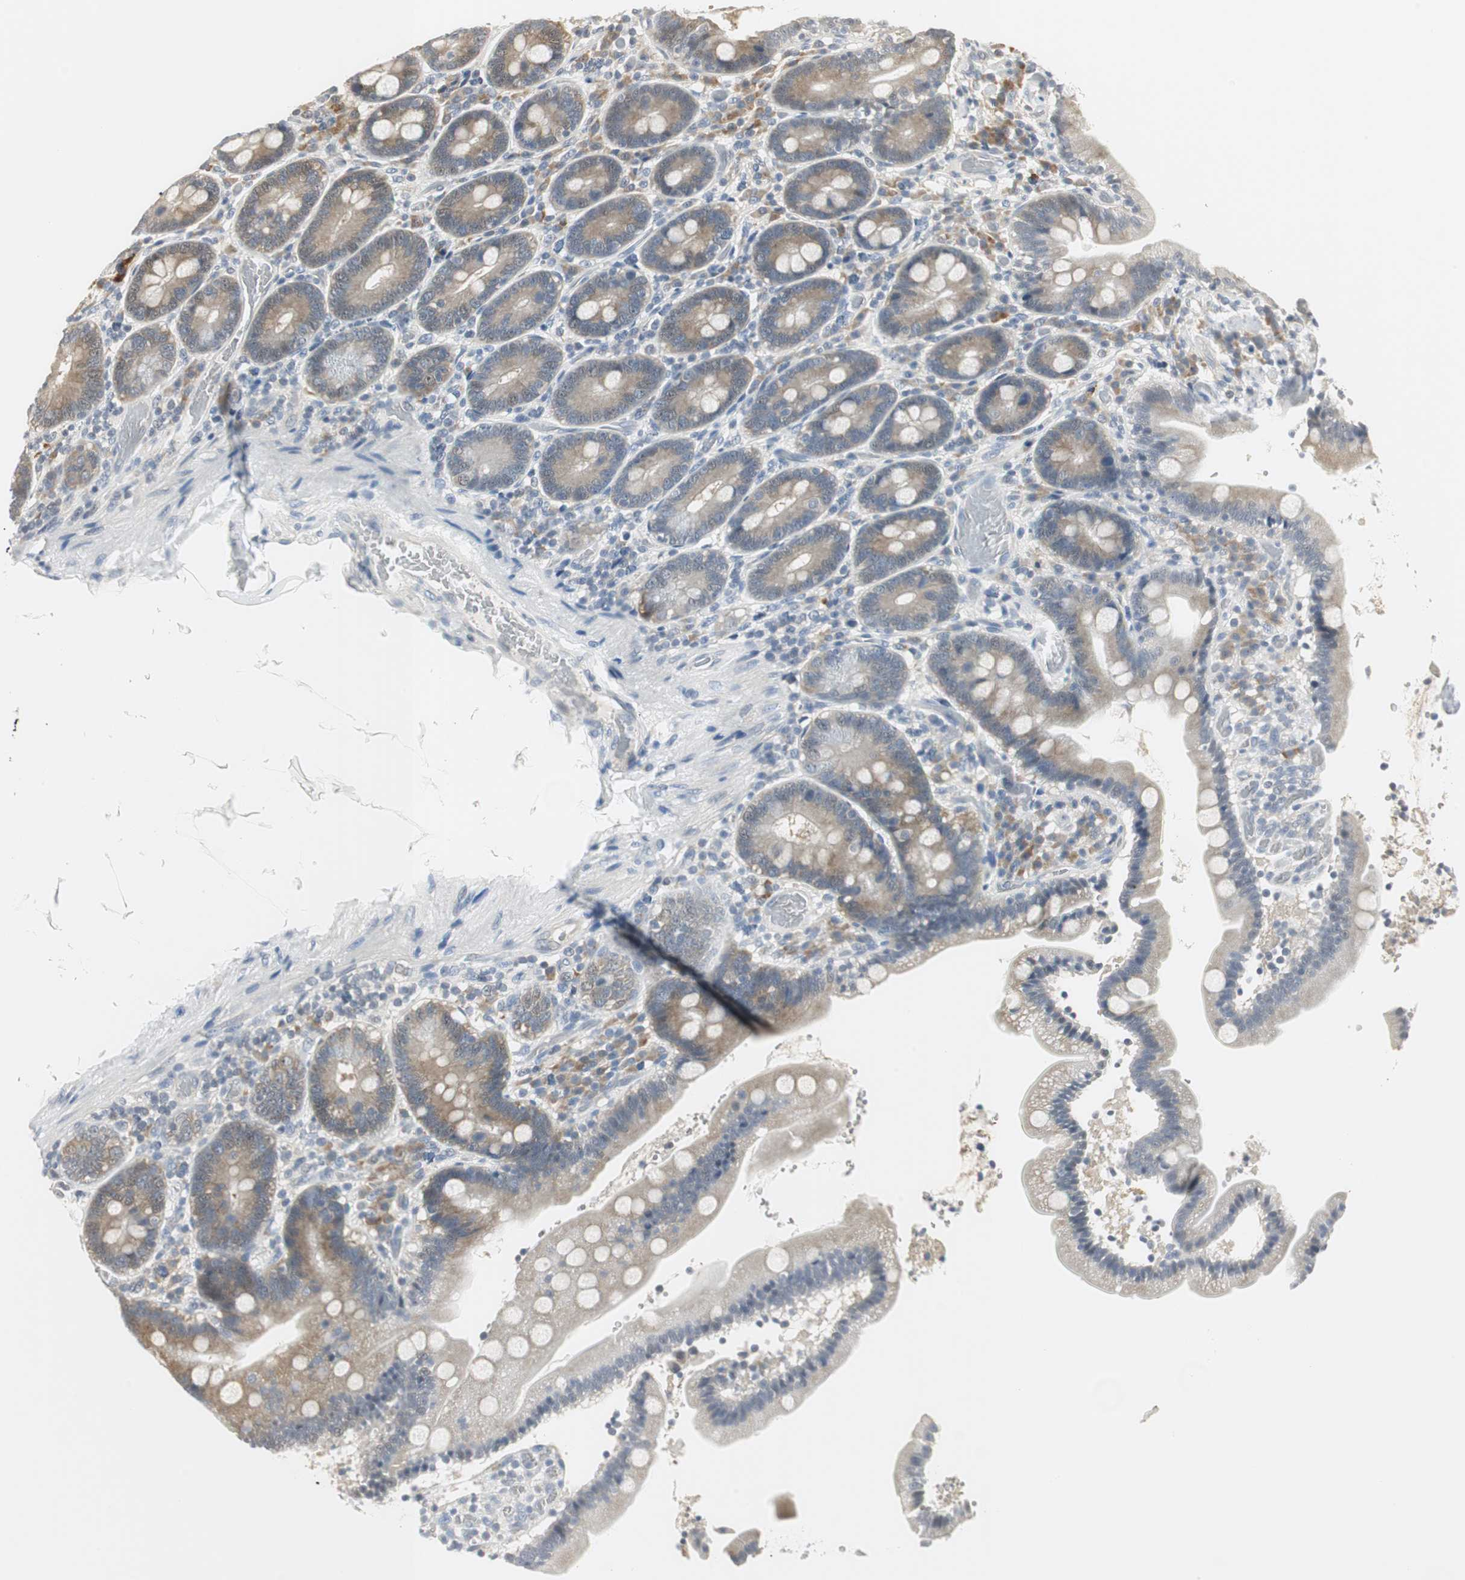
{"staining": {"intensity": "weak", "quantity": "25%-75%", "location": "cytoplasmic/membranous"}, "tissue": "duodenum", "cell_type": "Glandular cells", "image_type": "normal", "snomed": [{"axis": "morphology", "description": "Normal tissue, NOS"}, {"axis": "topography", "description": "Duodenum"}], "caption": "Immunohistochemical staining of benign duodenum shows 25%-75% levels of weak cytoplasmic/membranous protein staining in about 25%-75% of glandular cells. (DAB = brown stain, brightfield microscopy at high magnification).", "gene": "CCT5", "patient": {"sex": "male", "age": 66}}